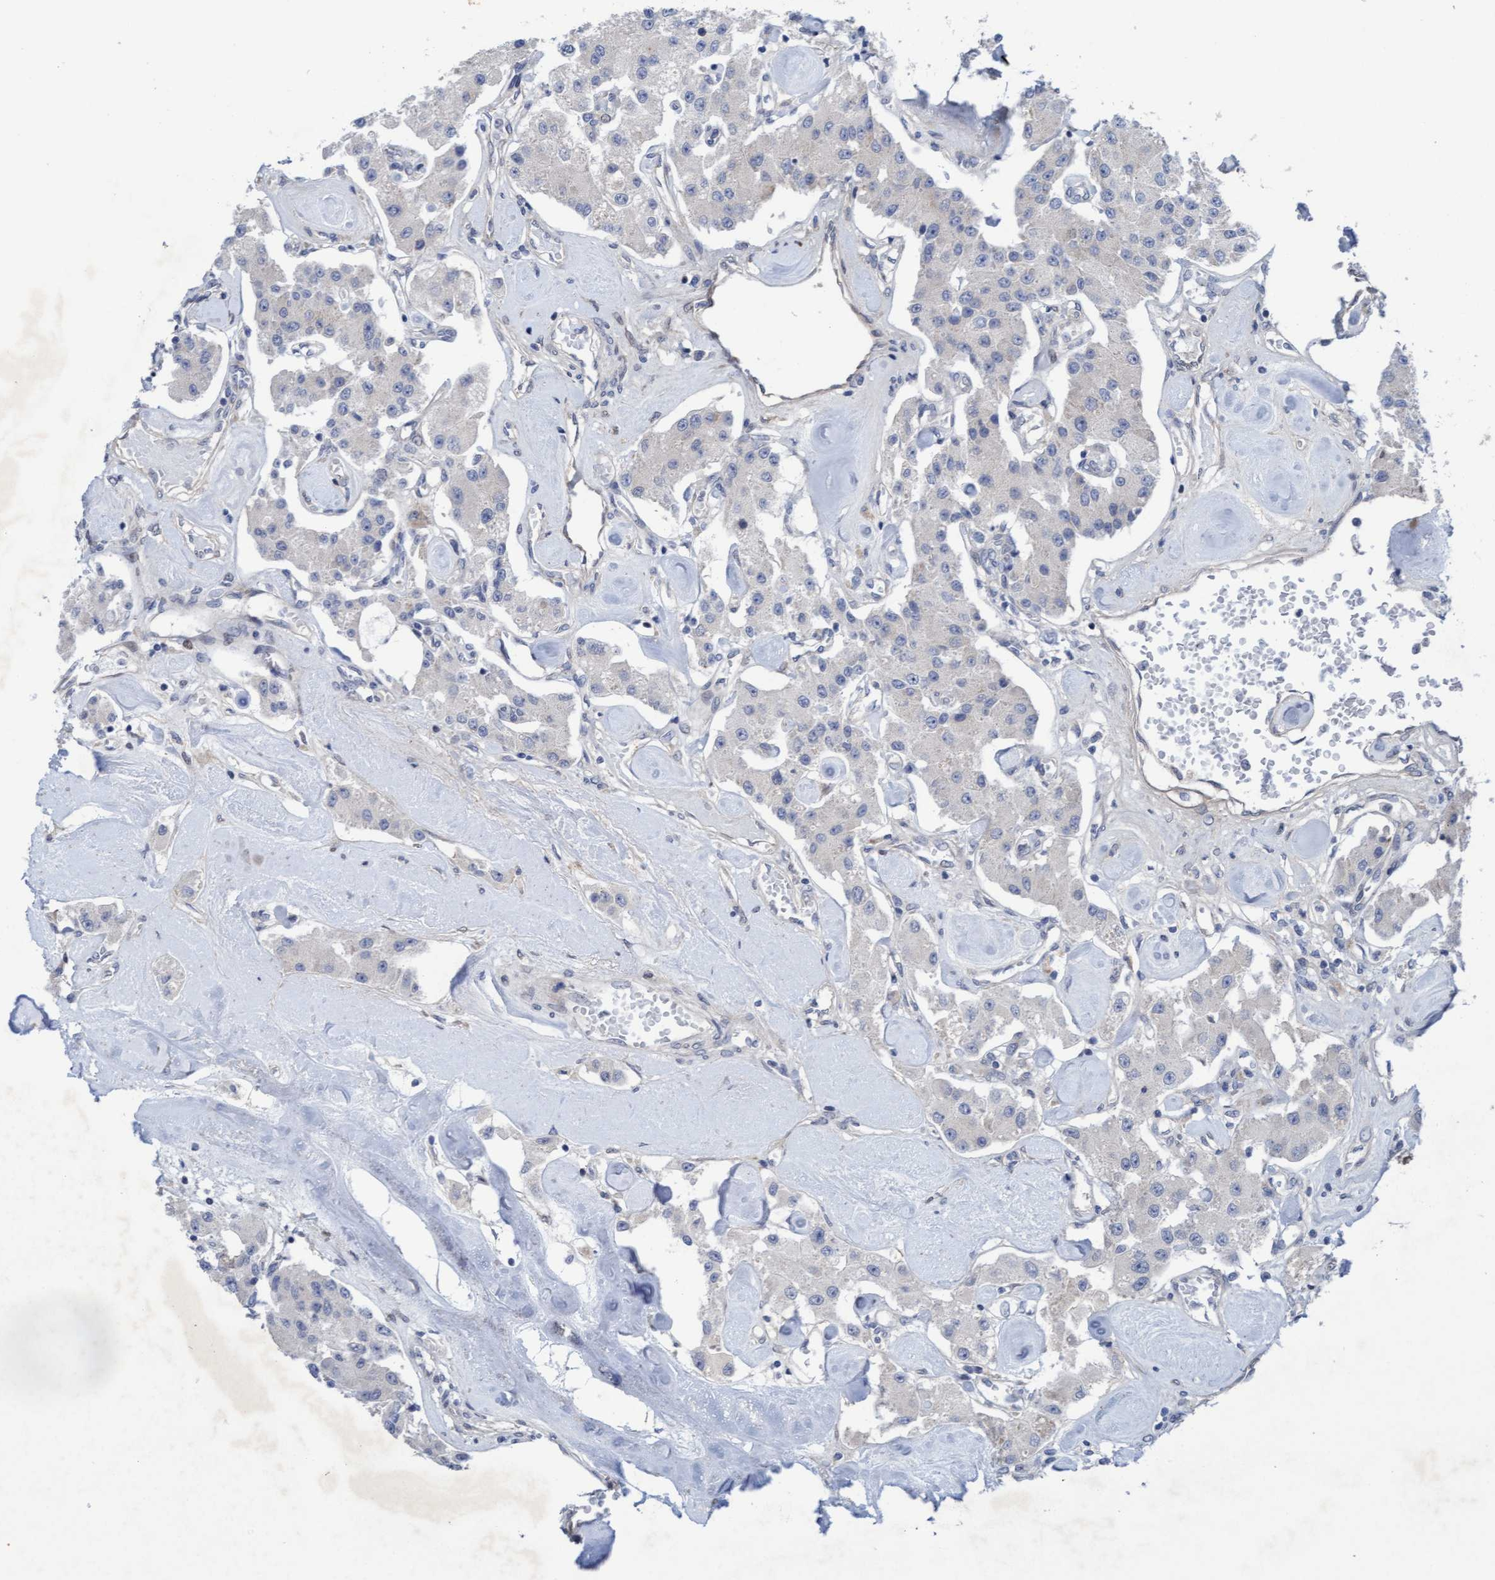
{"staining": {"intensity": "negative", "quantity": "none", "location": "none"}, "tissue": "carcinoid", "cell_type": "Tumor cells", "image_type": "cancer", "snomed": [{"axis": "morphology", "description": "Carcinoid, malignant, NOS"}, {"axis": "topography", "description": "Pancreas"}], "caption": "Immunohistochemistry of carcinoid (malignant) exhibits no positivity in tumor cells.", "gene": "PLCD1", "patient": {"sex": "male", "age": 41}}